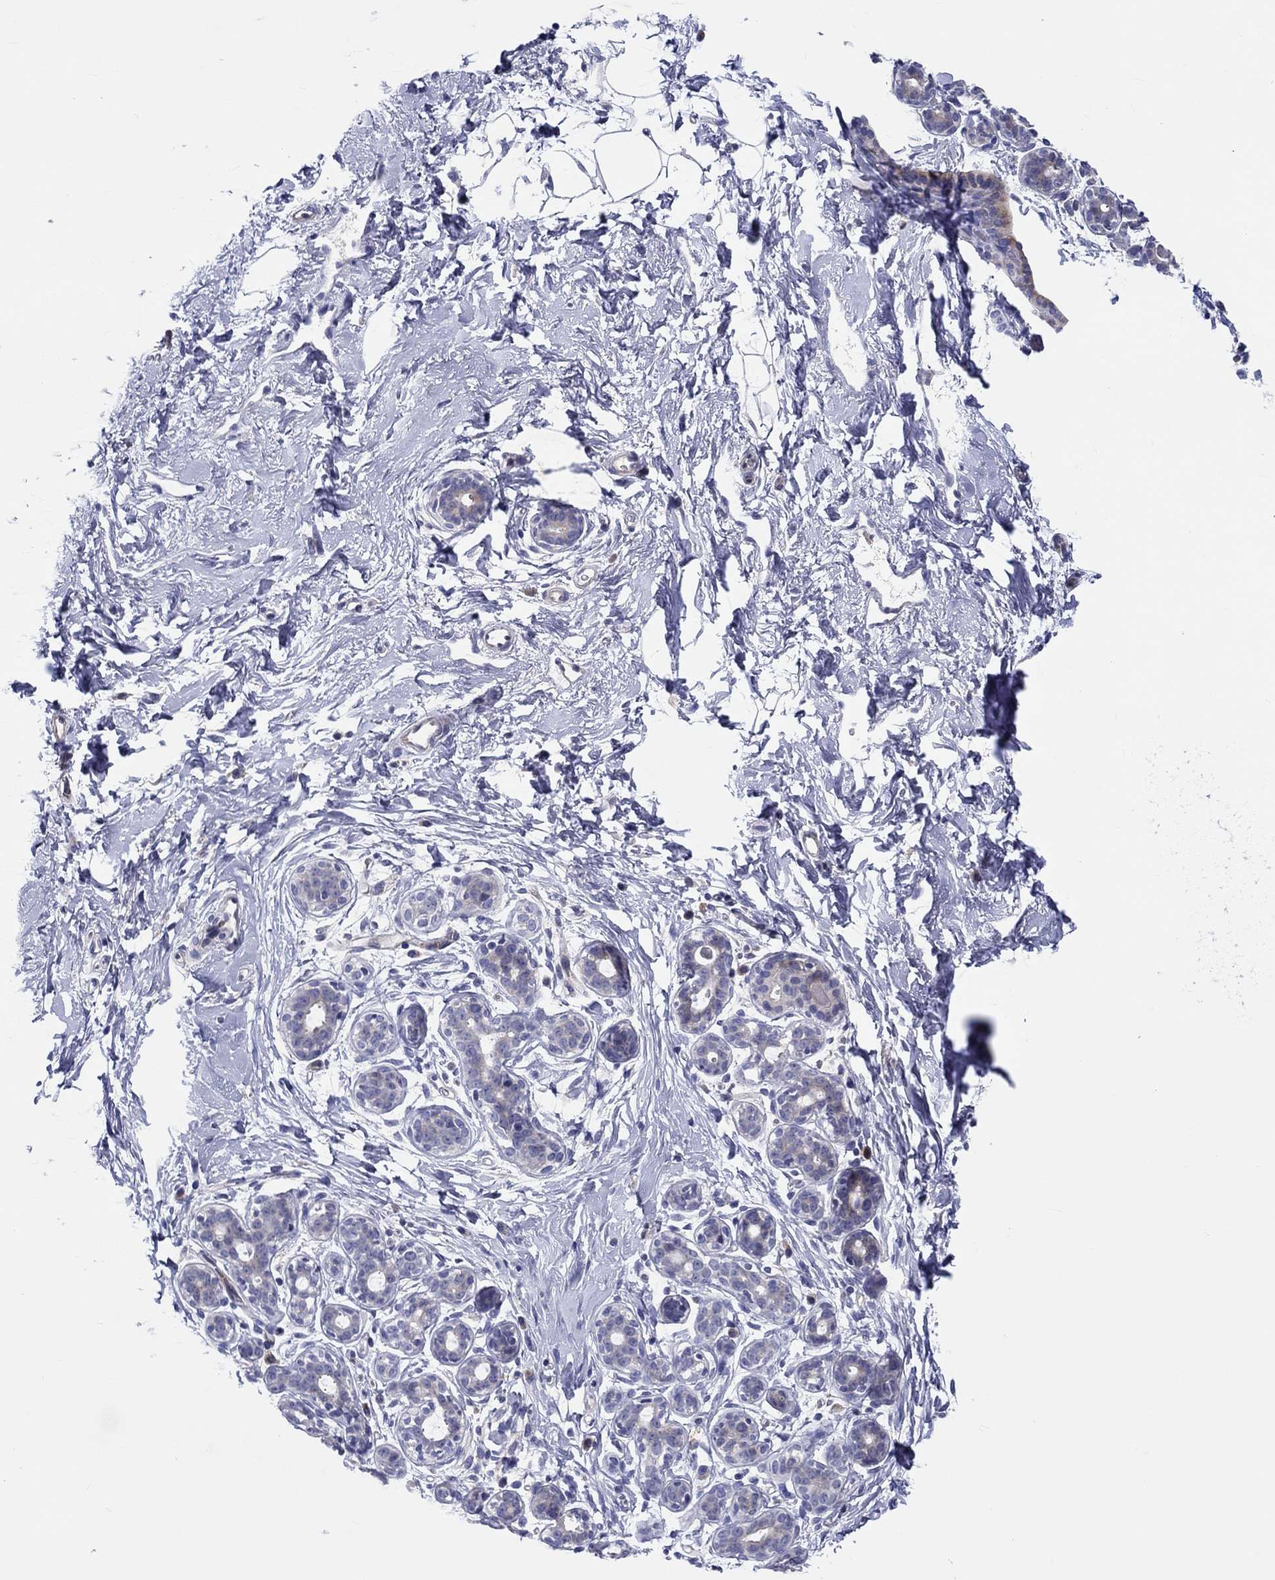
{"staining": {"intensity": "negative", "quantity": "none", "location": "none"}, "tissue": "breast", "cell_type": "Adipocytes", "image_type": "normal", "snomed": [{"axis": "morphology", "description": "Normal tissue, NOS"}, {"axis": "topography", "description": "Breast"}], "caption": "The IHC micrograph has no significant staining in adipocytes of breast. (DAB (3,3'-diaminobenzidine) immunohistochemistry (IHC) visualized using brightfield microscopy, high magnification).", "gene": "ABCG4", "patient": {"sex": "female", "age": 43}}